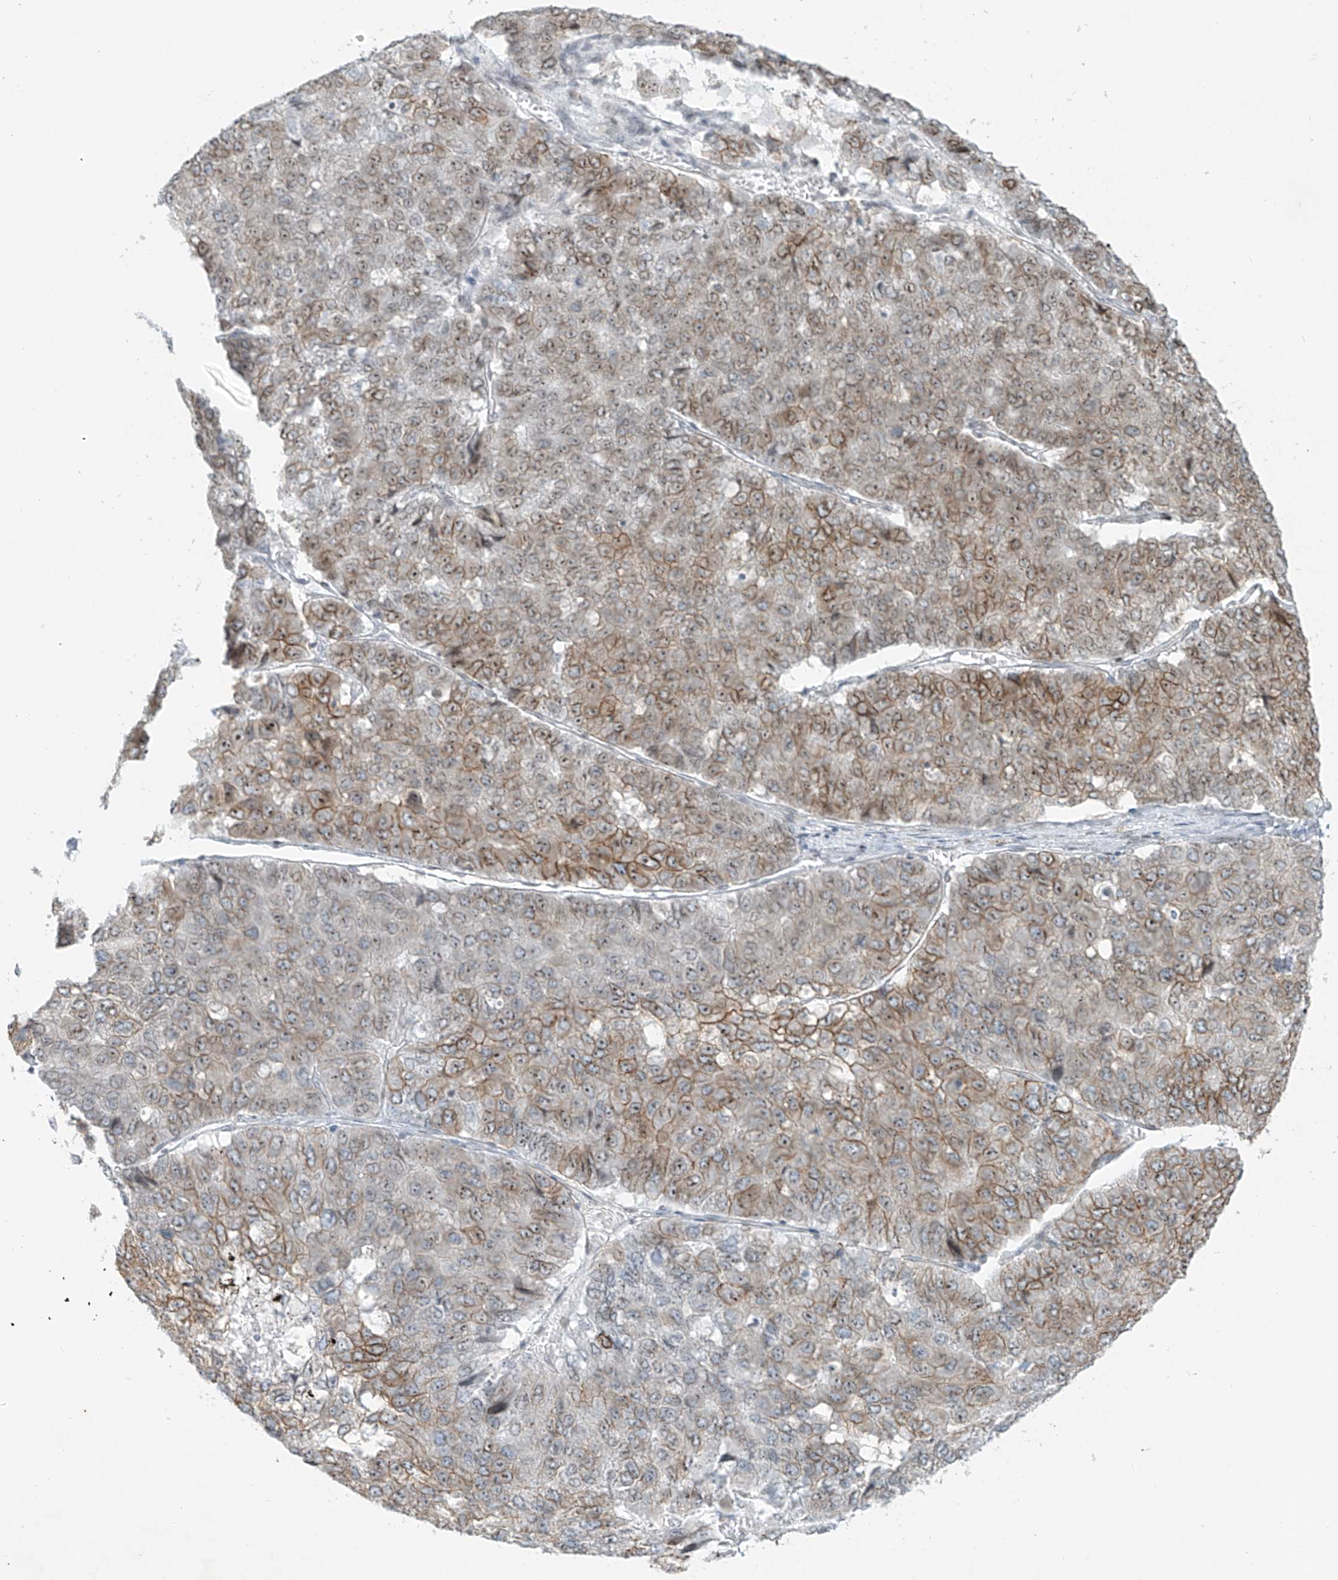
{"staining": {"intensity": "moderate", "quantity": "25%-75%", "location": "cytoplasmic/membranous,nuclear"}, "tissue": "pancreatic cancer", "cell_type": "Tumor cells", "image_type": "cancer", "snomed": [{"axis": "morphology", "description": "Adenocarcinoma, NOS"}, {"axis": "topography", "description": "Pancreas"}], "caption": "Tumor cells display medium levels of moderate cytoplasmic/membranous and nuclear staining in approximately 25%-75% of cells in pancreatic adenocarcinoma. Ihc stains the protein of interest in brown and the nuclei are stained blue.", "gene": "SAMD15", "patient": {"sex": "male", "age": 50}}